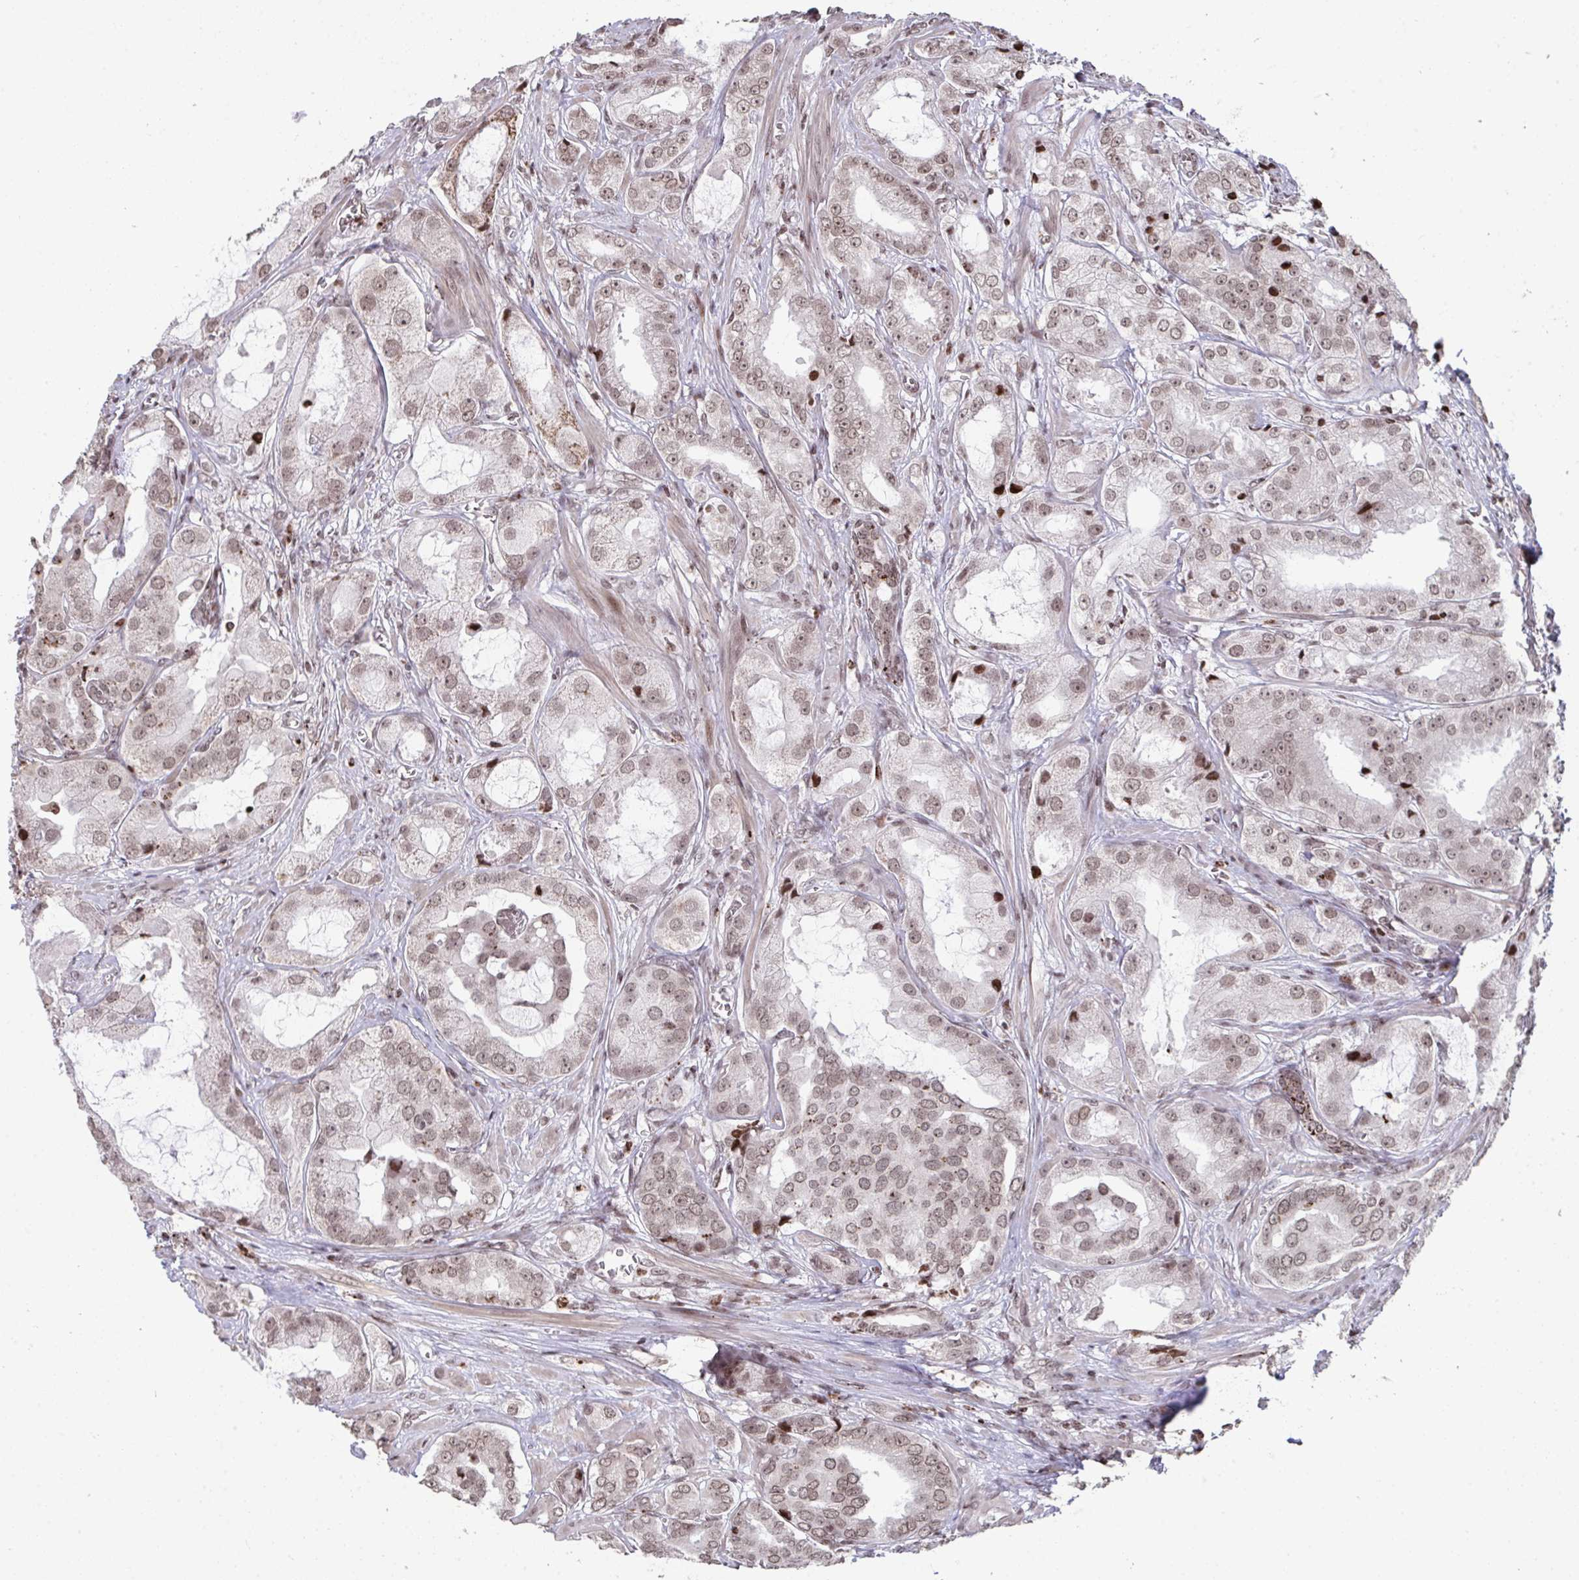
{"staining": {"intensity": "weak", "quantity": ">75%", "location": "nuclear"}, "tissue": "prostate cancer", "cell_type": "Tumor cells", "image_type": "cancer", "snomed": [{"axis": "morphology", "description": "Adenocarcinoma, High grade"}, {"axis": "topography", "description": "Prostate"}], "caption": "Human adenocarcinoma (high-grade) (prostate) stained with a protein marker reveals weak staining in tumor cells.", "gene": "NIP7", "patient": {"sex": "male", "age": 64}}